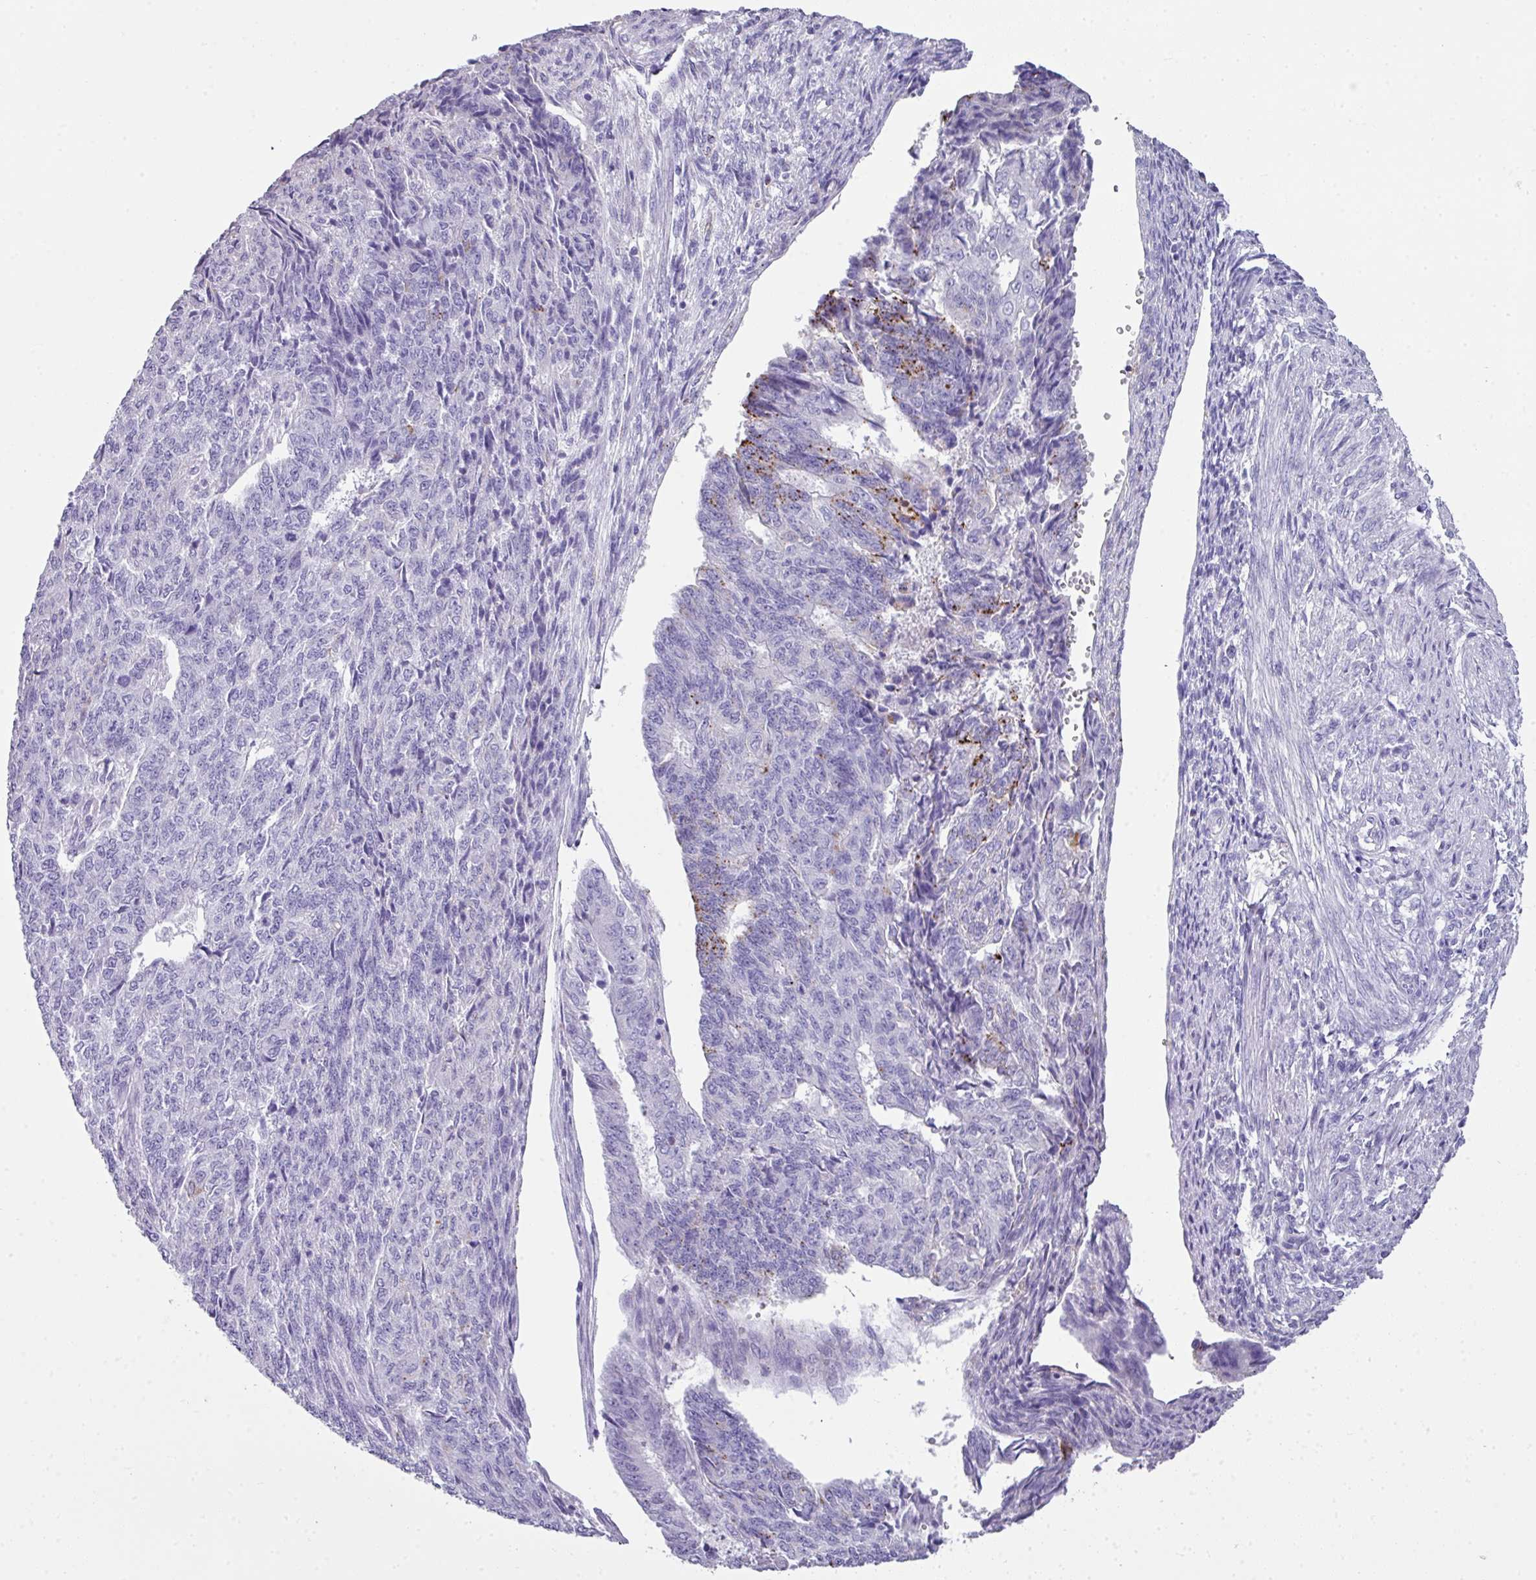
{"staining": {"intensity": "moderate", "quantity": "<25%", "location": "cytoplasmic/membranous"}, "tissue": "endometrial cancer", "cell_type": "Tumor cells", "image_type": "cancer", "snomed": [{"axis": "morphology", "description": "Adenocarcinoma, NOS"}, {"axis": "topography", "description": "Endometrium"}], "caption": "The micrograph reveals staining of adenocarcinoma (endometrial), revealing moderate cytoplasmic/membranous protein expression (brown color) within tumor cells. (IHC, brightfield microscopy, high magnification).", "gene": "ZNF568", "patient": {"sex": "female", "age": 32}}